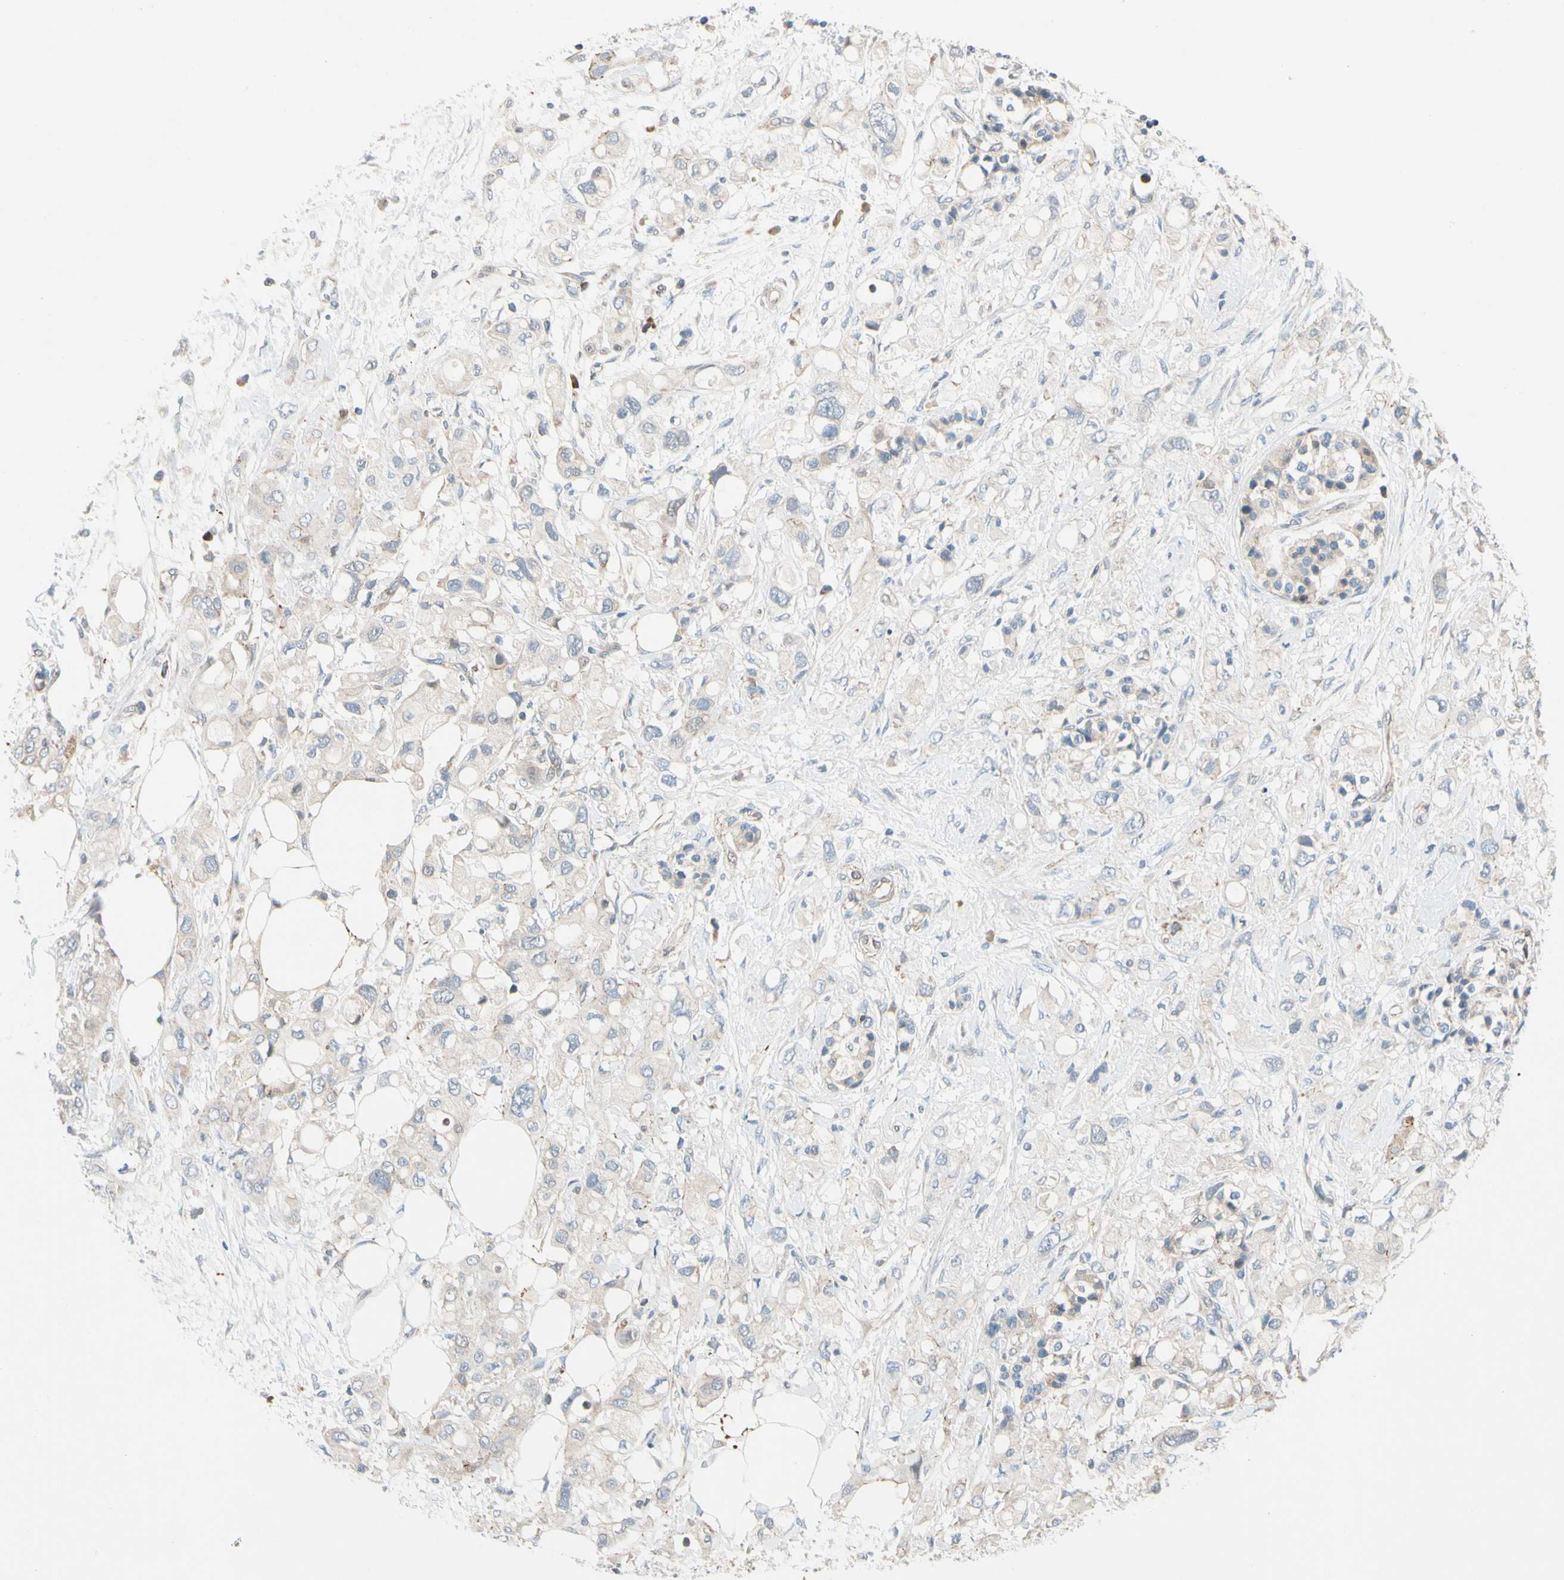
{"staining": {"intensity": "weak", "quantity": ">75%", "location": "cytoplasmic/membranous"}, "tissue": "pancreatic cancer", "cell_type": "Tumor cells", "image_type": "cancer", "snomed": [{"axis": "morphology", "description": "Adenocarcinoma, NOS"}, {"axis": "topography", "description": "Pancreas"}], "caption": "Immunohistochemistry of pancreatic adenocarcinoma displays low levels of weak cytoplasmic/membranous expression in approximately >75% of tumor cells. (DAB = brown stain, brightfield microscopy at high magnification).", "gene": "CDH6", "patient": {"sex": "female", "age": 56}}